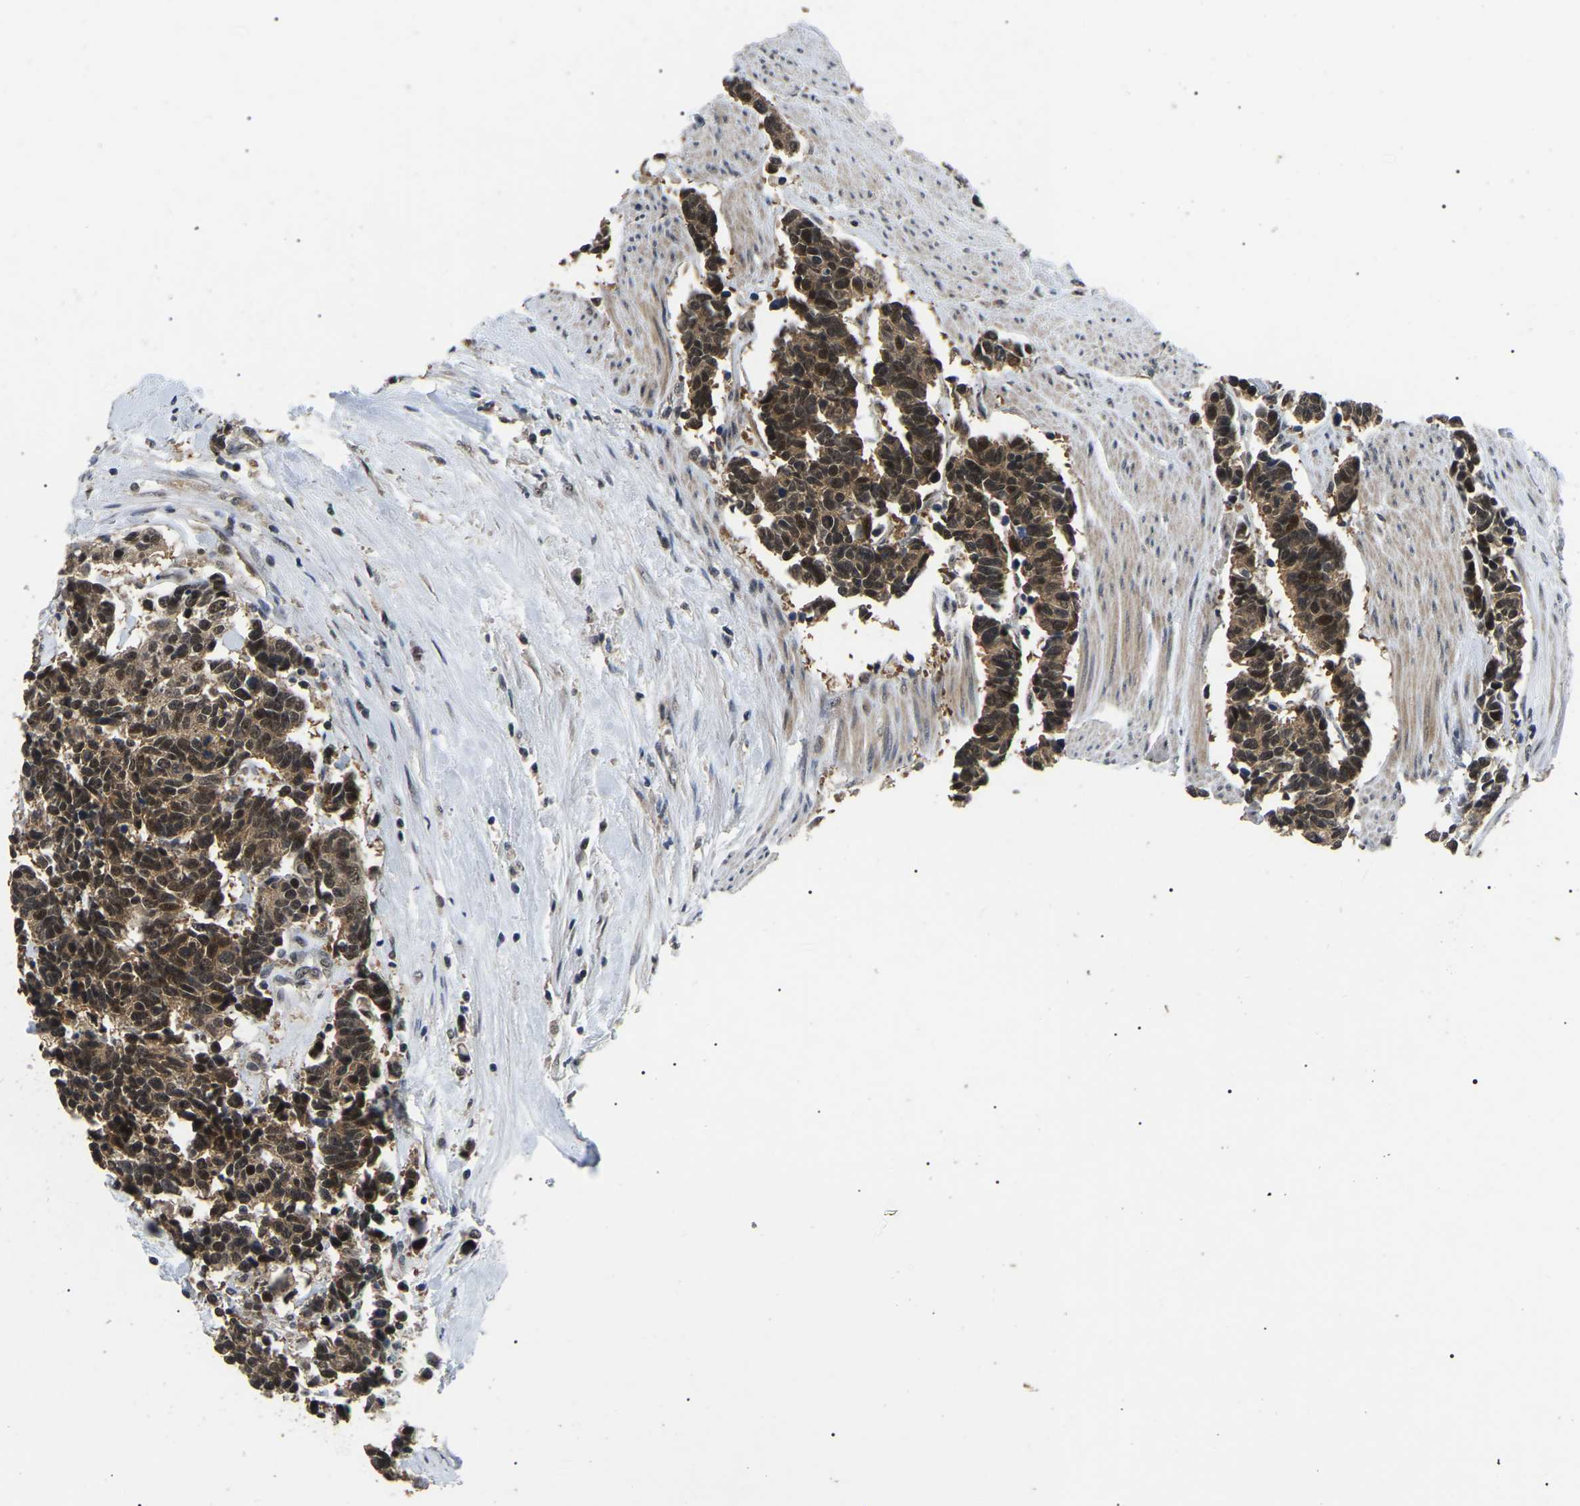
{"staining": {"intensity": "moderate", "quantity": ">75%", "location": "cytoplasmic/membranous,nuclear"}, "tissue": "carcinoid", "cell_type": "Tumor cells", "image_type": "cancer", "snomed": [{"axis": "morphology", "description": "Carcinoma, NOS"}, {"axis": "morphology", "description": "Carcinoid, malignant, NOS"}, {"axis": "topography", "description": "Urinary bladder"}], "caption": "Brown immunohistochemical staining in human carcinoma exhibits moderate cytoplasmic/membranous and nuclear staining in about >75% of tumor cells. (Brightfield microscopy of DAB IHC at high magnification).", "gene": "PPM1E", "patient": {"sex": "male", "age": 57}}